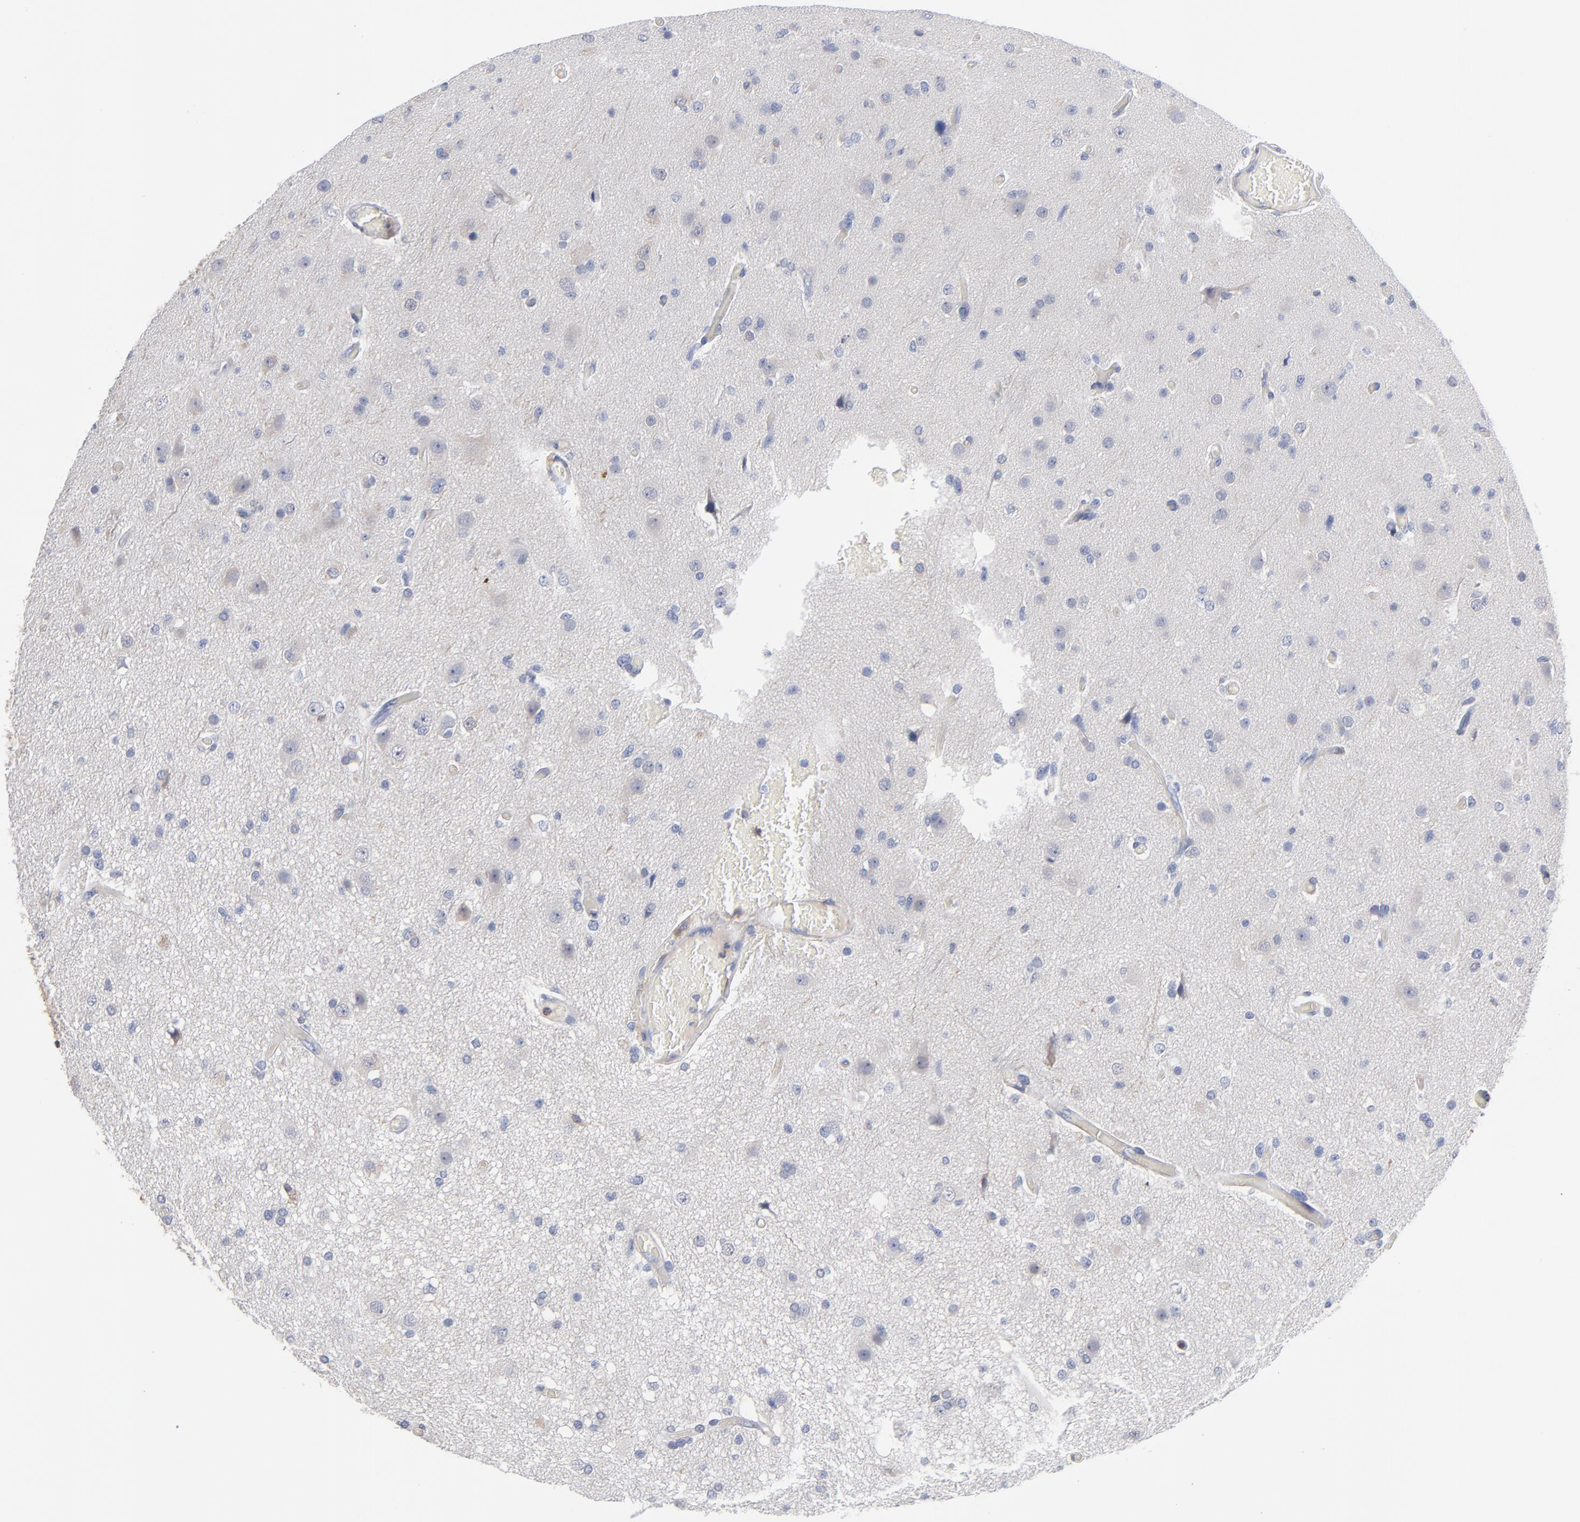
{"staining": {"intensity": "weak", "quantity": "<25%", "location": "cytoplasmic/membranous"}, "tissue": "glioma", "cell_type": "Tumor cells", "image_type": "cancer", "snomed": [{"axis": "morphology", "description": "Glioma, malignant, High grade"}, {"axis": "topography", "description": "Brain"}], "caption": "This is an immunohistochemistry histopathology image of human glioma. There is no expression in tumor cells.", "gene": "PDLIM2", "patient": {"sex": "male", "age": 33}}